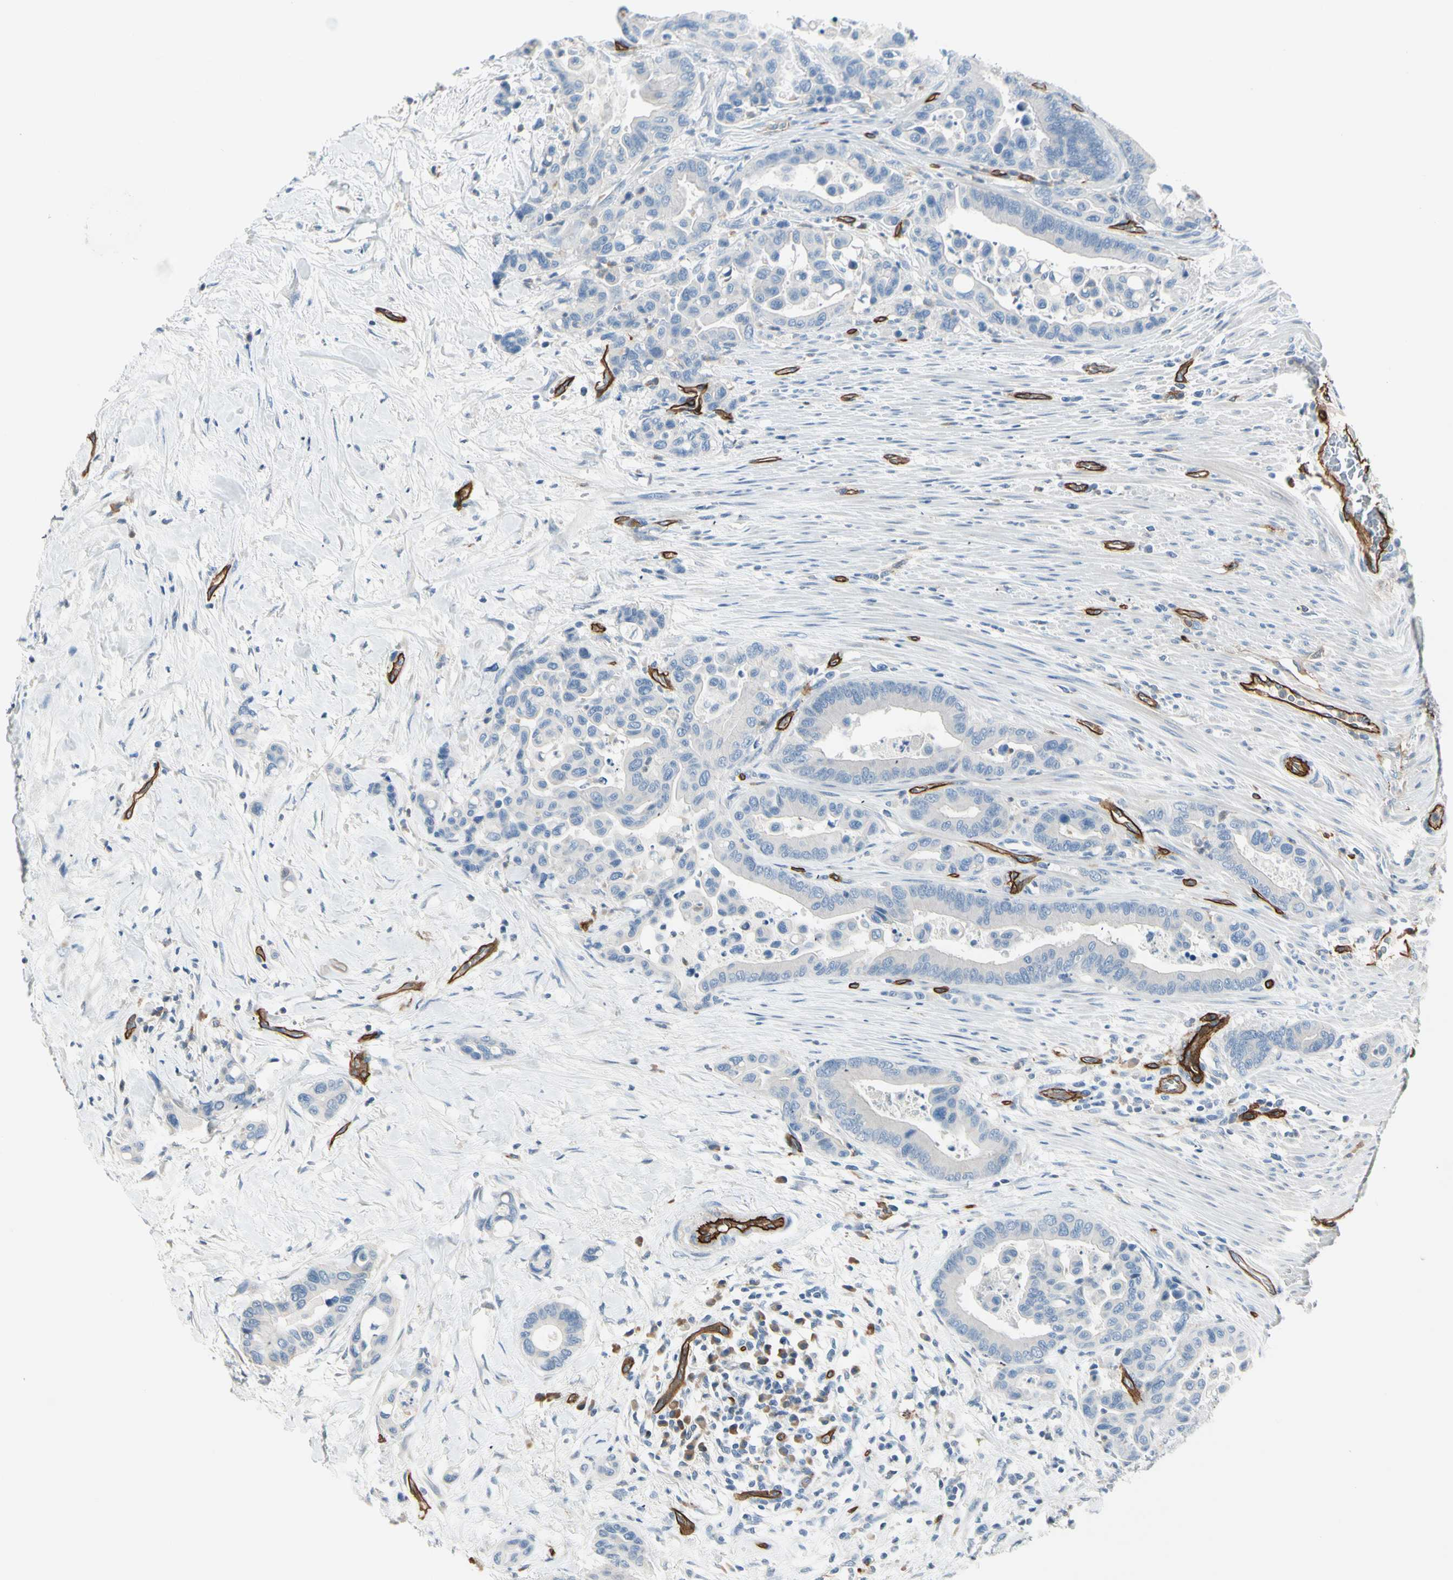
{"staining": {"intensity": "negative", "quantity": "none", "location": "none"}, "tissue": "colorectal cancer", "cell_type": "Tumor cells", "image_type": "cancer", "snomed": [{"axis": "morphology", "description": "Normal tissue, NOS"}, {"axis": "morphology", "description": "Adenocarcinoma, NOS"}, {"axis": "topography", "description": "Colon"}], "caption": "Tumor cells are negative for protein expression in human adenocarcinoma (colorectal).", "gene": "CD93", "patient": {"sex": "male", "age": 82}}